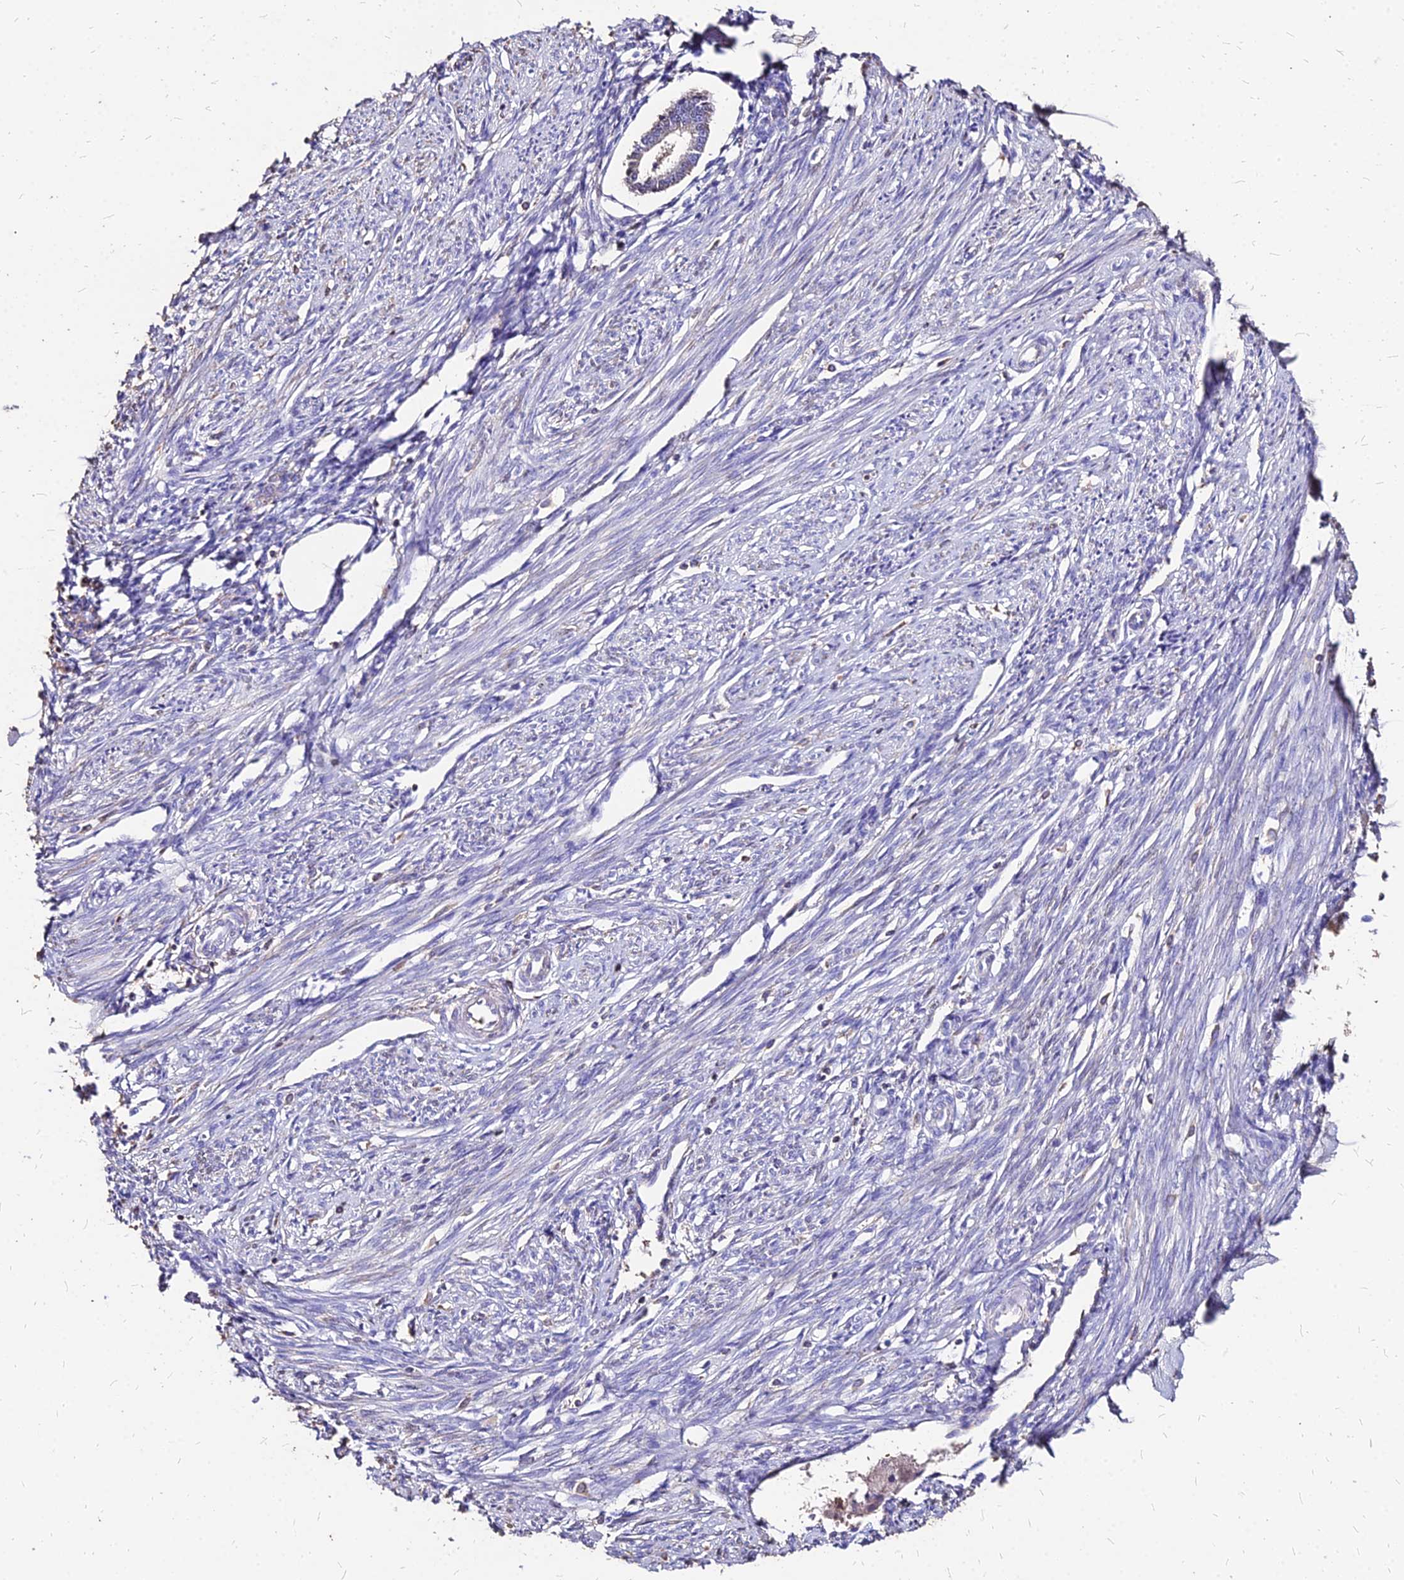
{"staining": {"intensity": "negative", "quantity": "none", "location": "none"}, "tissue": "endometrium", "cell_type": "Cells in endometrial stroma", "image_type": "normal", "snomed": [{"axis": "morphology", "description": "Normal tissue, NOS"}, {"axis": "topography", "description": "Endometrium"}], "caption": "Protein analysis of benign endometrium reveals no significant staining in cells in endometrial stroma. The staining was performed using DAB (3,3'-diaminobenzidine) to visualize the protein expression in brown, while the nuclei were stained in blue with hematoxylin (Magnification: 20x).", "gene": "NME5", "patient": {"sex": "female", "age": 56}}